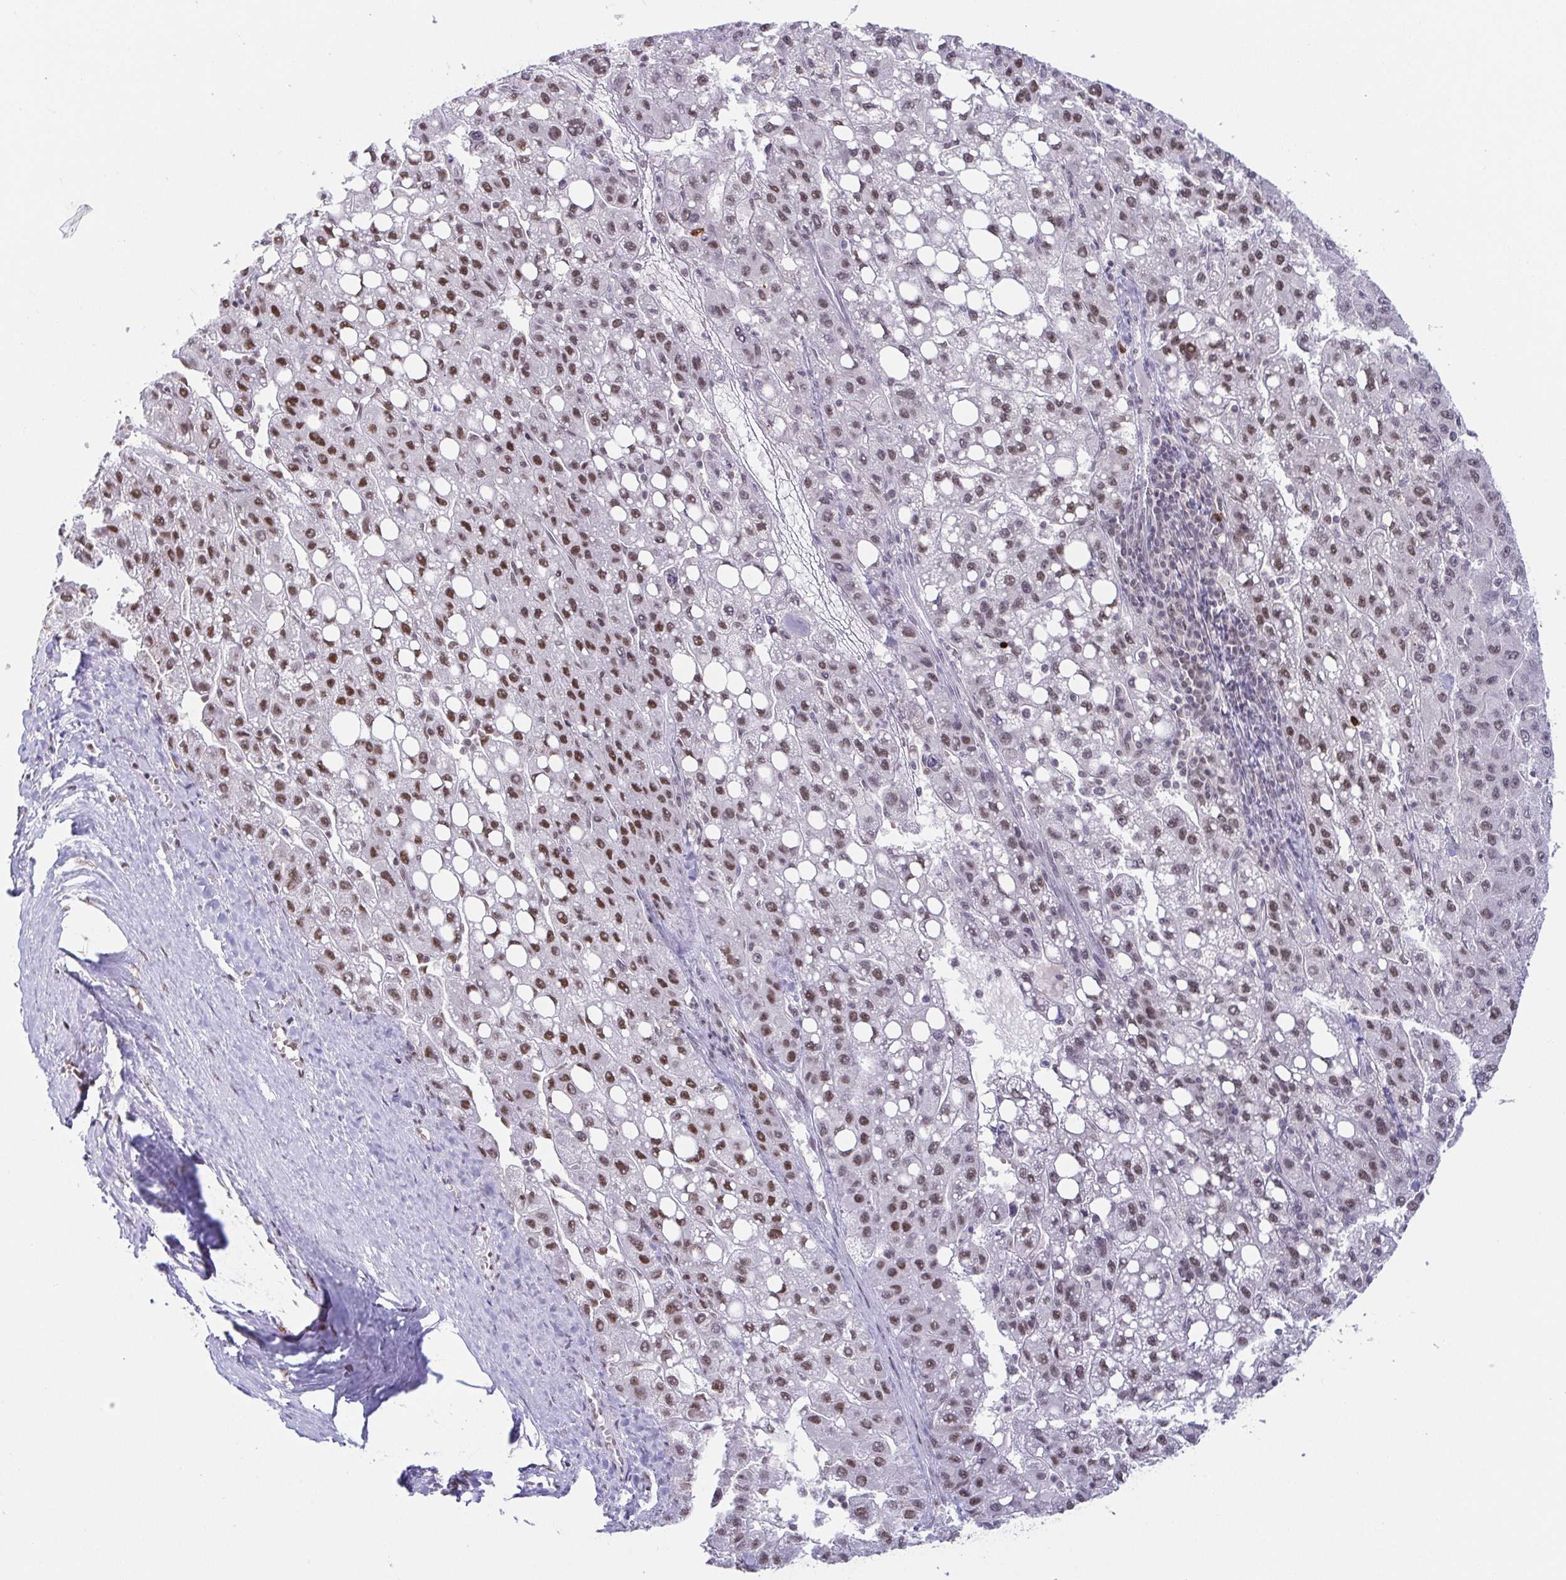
{"staining": {"intensity": "moderate", "quantity": "25%-75%", "location": "nuclear"}, "tissue": "liver cancer", "cell_type": "Tumor cells", "image_type": "cancer", "snomed": [{"axis": "morphology", "description": "Carcinoma, Hepatocellular, NOS"}, {"axis": "topography", "description": "Liver"}], "caption": "This photomicrograph reveals hepatocellular carcinoma (liver) stained with immunohistochemistry to label a protein in brown. The nuclear of tumor cells show moderate positivity for the protein. Nuclei are counter-stained blue.", "gene": "EWSR1", "patient": {"sex": "female", "age": 82}}